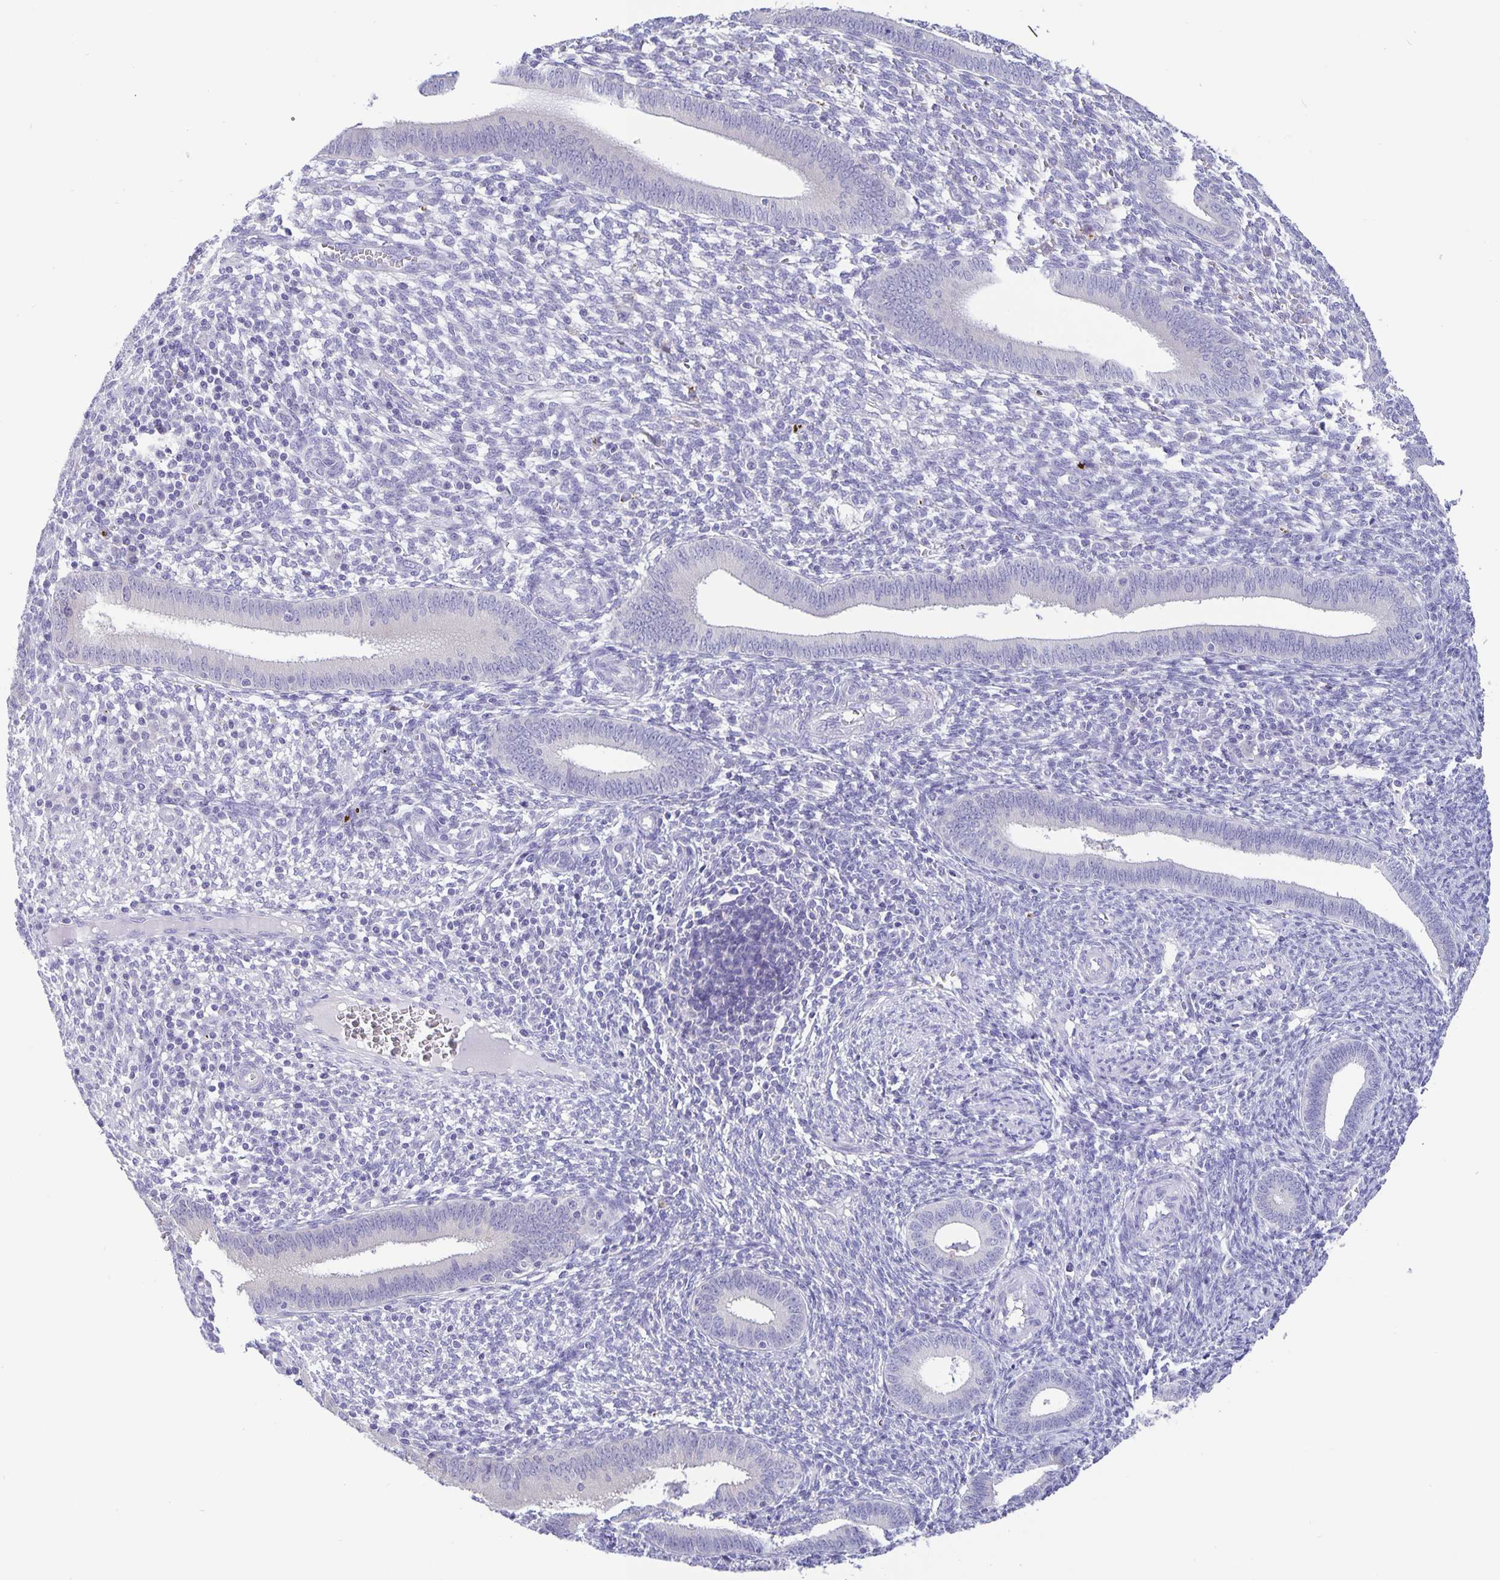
{"staining": {"intensity": "negative", "quantity": "none", "location": "none"}, "tissue": "endometrium", "cell_type": "Cells in endometrial stroma", "image_type": "normal", "snomed": [{"axis": "morphology", "description": "Normal tissue, NOS"}, {"axis": "topography", "description": "Endometrium"}], "caption": "The micrograph displays no significant staining in cells in endometrial stroma of endometrium.", "gene": "ERMN", "patient": {"sex": "female", "age": 41}}